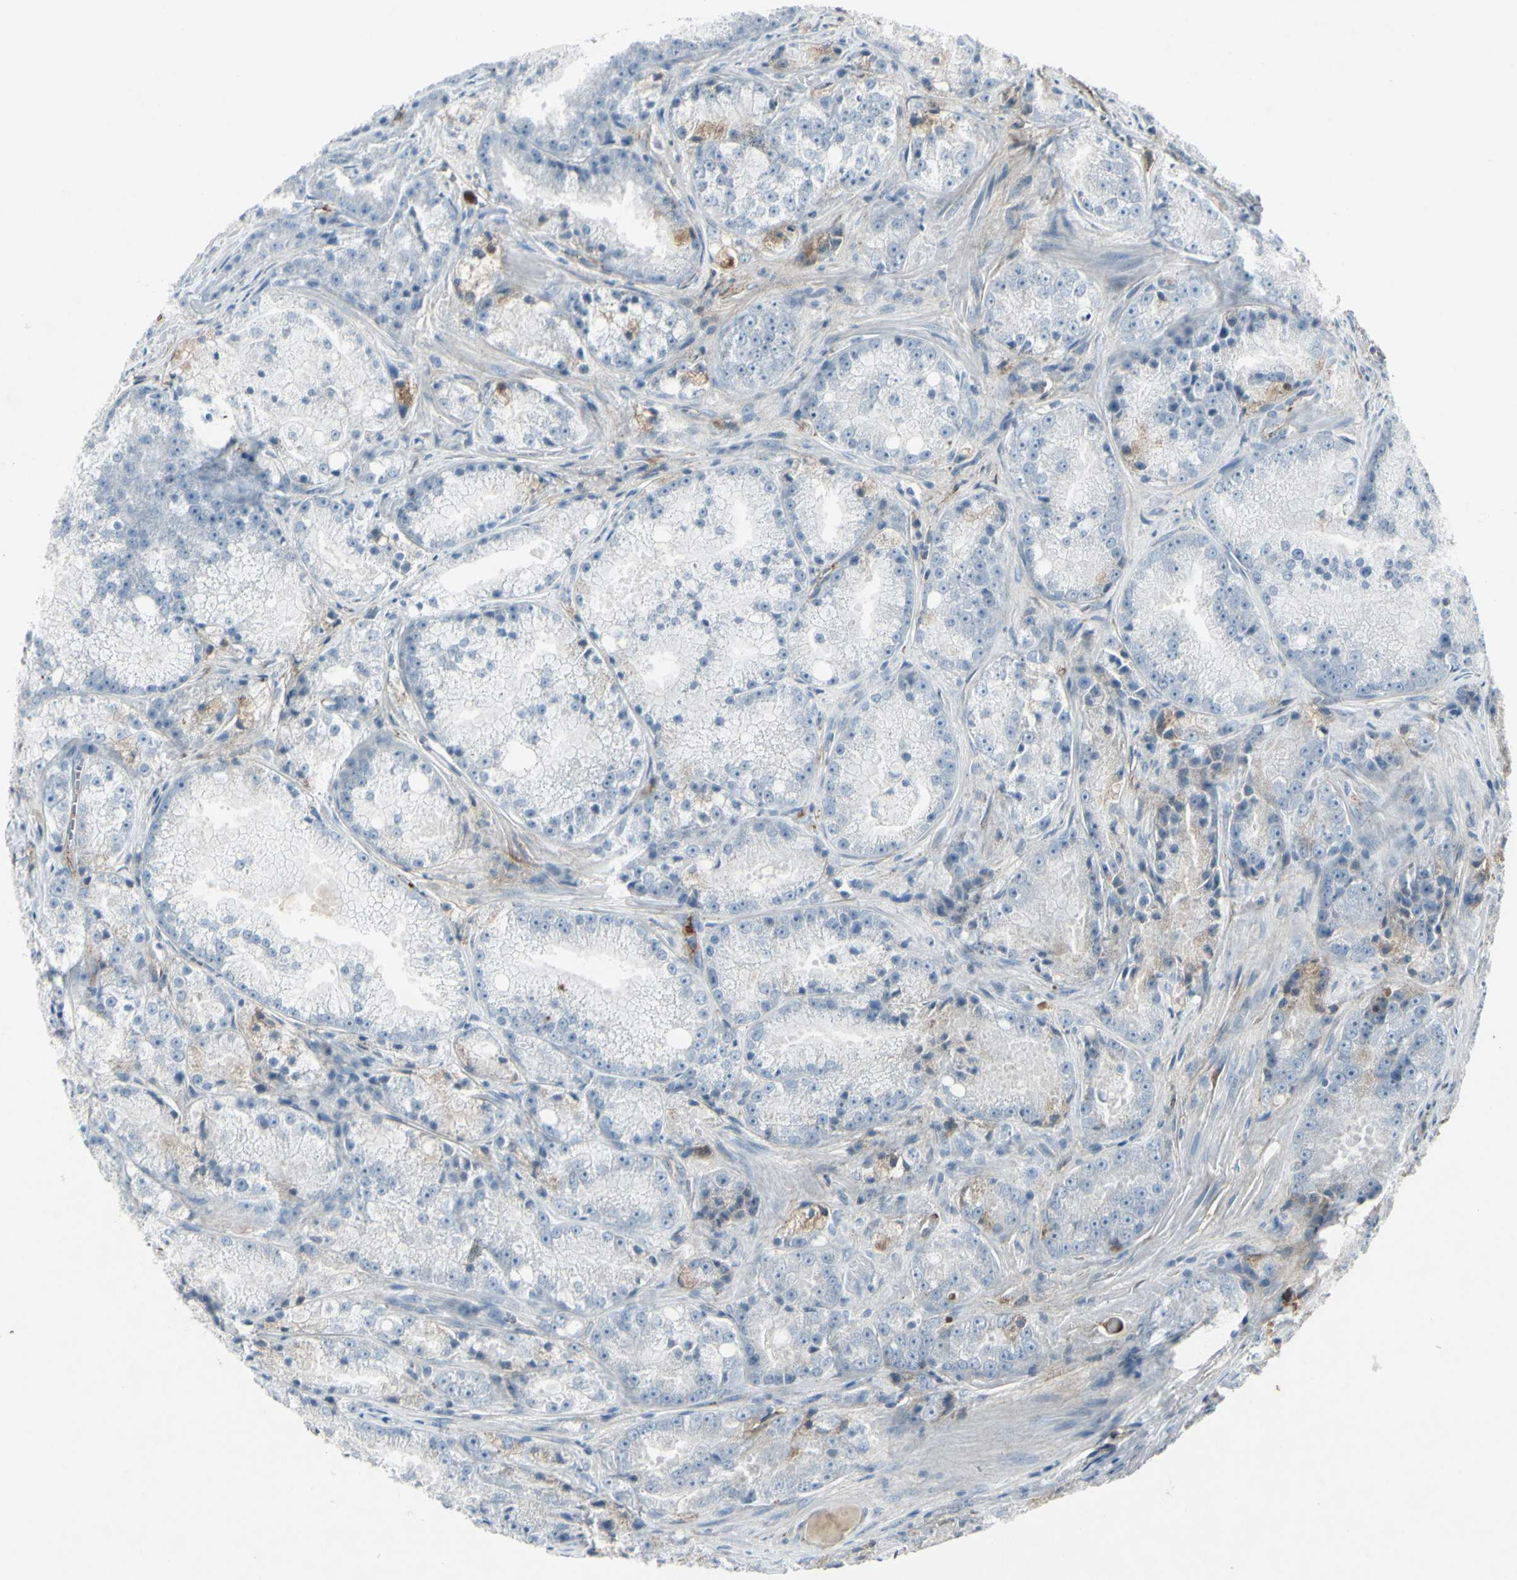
{"staining": {"intensity": "negative", "quantity": "none", "location": "none"}, "tissue": "prostate cancer", "cell_type": "Tumor cells", "image_type": "cancer", "snomed": [{"axis": "morphology", "description": "Adenocarcinoma, Low grade"}, {"axis": "topography", "description": "Prostate"}], "caption": "Immunohistochemistry (IHC) of human adenocarcinoma (low-grade) (prostate) reveals no positivity in tumor cells.", "gene": "IGHM", "patient": {"sex": "male", "age": 64}}